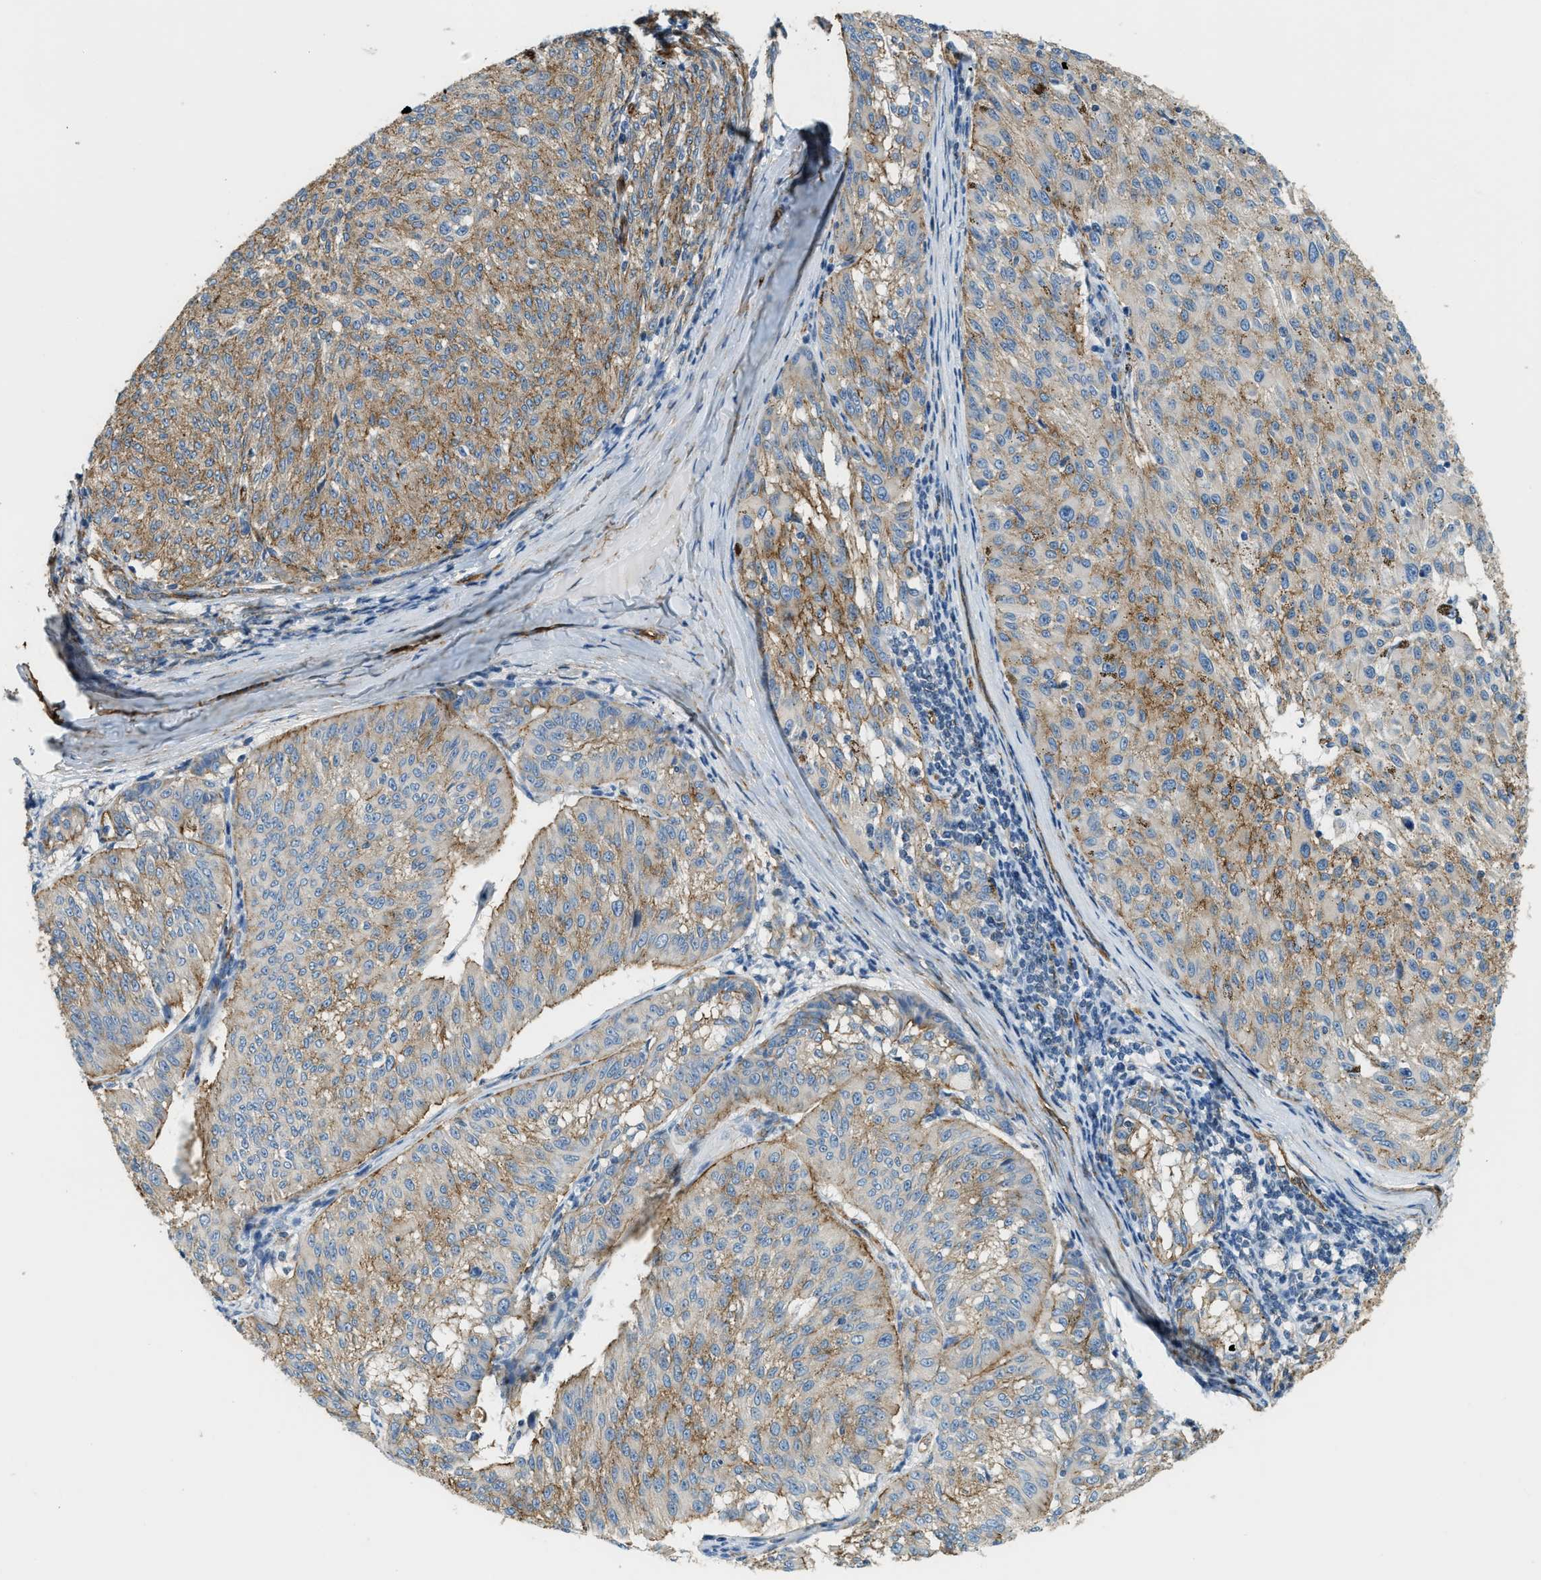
{"staining": {"intensity": "moderate", "quantity": ">75%", "location": "cytoplasmic/membranous"}, "tissue": "melanoma", "cell_type": "Tumor cells", "image_type": "cancer", "snomed": [{"axis": "morphology", "description": "Malignant melanoma, NOS"}, {"axis": "topography", "description": "Skin"}], "caption": "Human malignant melanoma stained for a protein (brown) demonstrates moderate cytoplasmic/membranous positive expression in approximately >75% of tumor cells.", "gene": "TMEM43", "patient": {"sex": "female", "age": 72}}